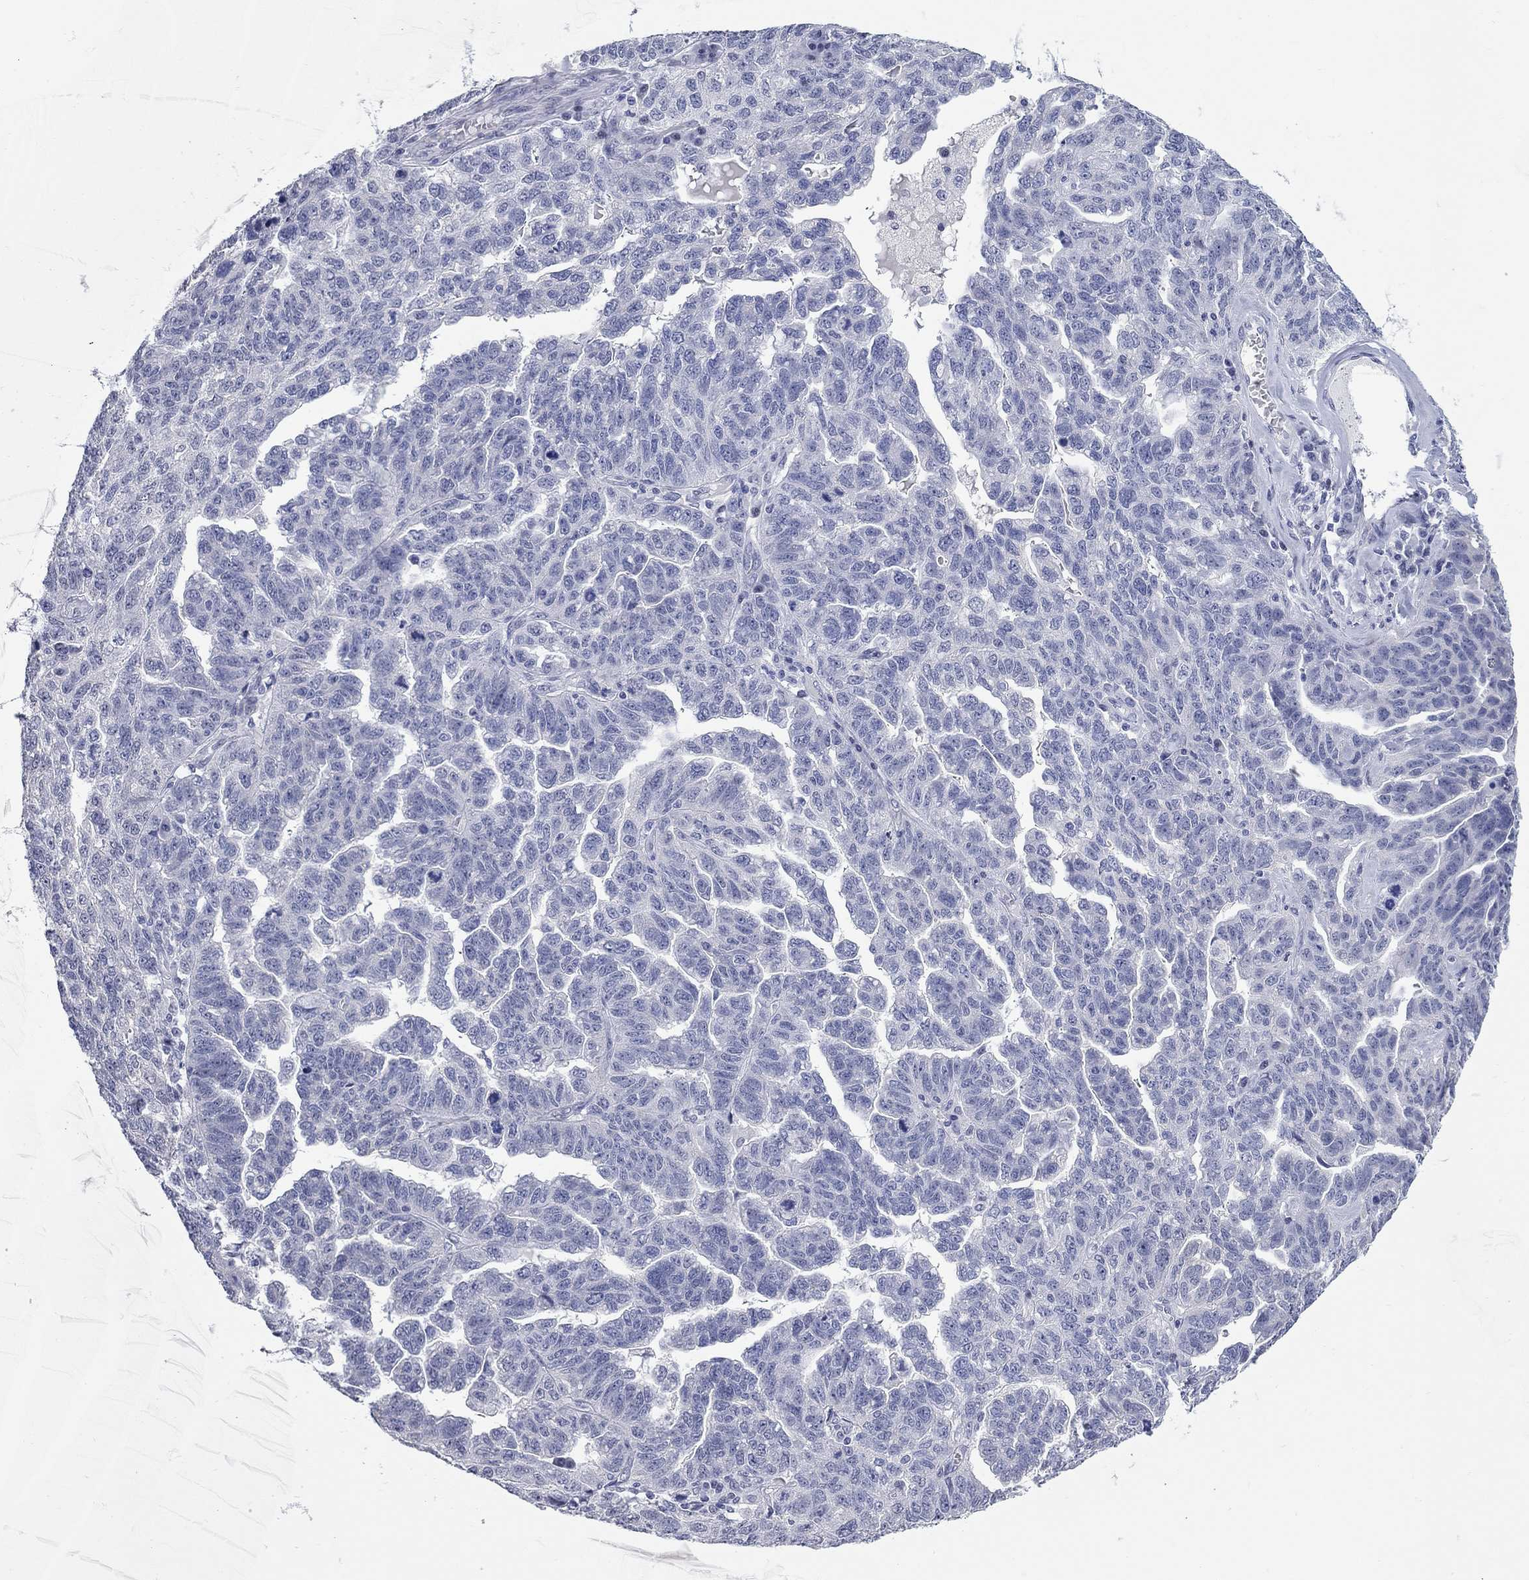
{"staining": {"intensity": "negative", "quantity": "none", "location": "none"}, "tissue": "ovarian cancer", "cell_type": "Tumor cells", "image_type": "cancer", "snomed": [{"axis": "morphology", "description": "Cystadenocarcinoma, serous, NOS"}, {"axis": "topography", "description": "Ovary"}], "caption": "Immunohistochemistry of ovarian serous cystadenocarcinoma shows no staining in tumor cells. (DAB immunohistochemistry (IHC) visualized using brightfield microscopy, high magnification).", "gene": "WASF3", "patient": {"sex": "female", "age": 71}}